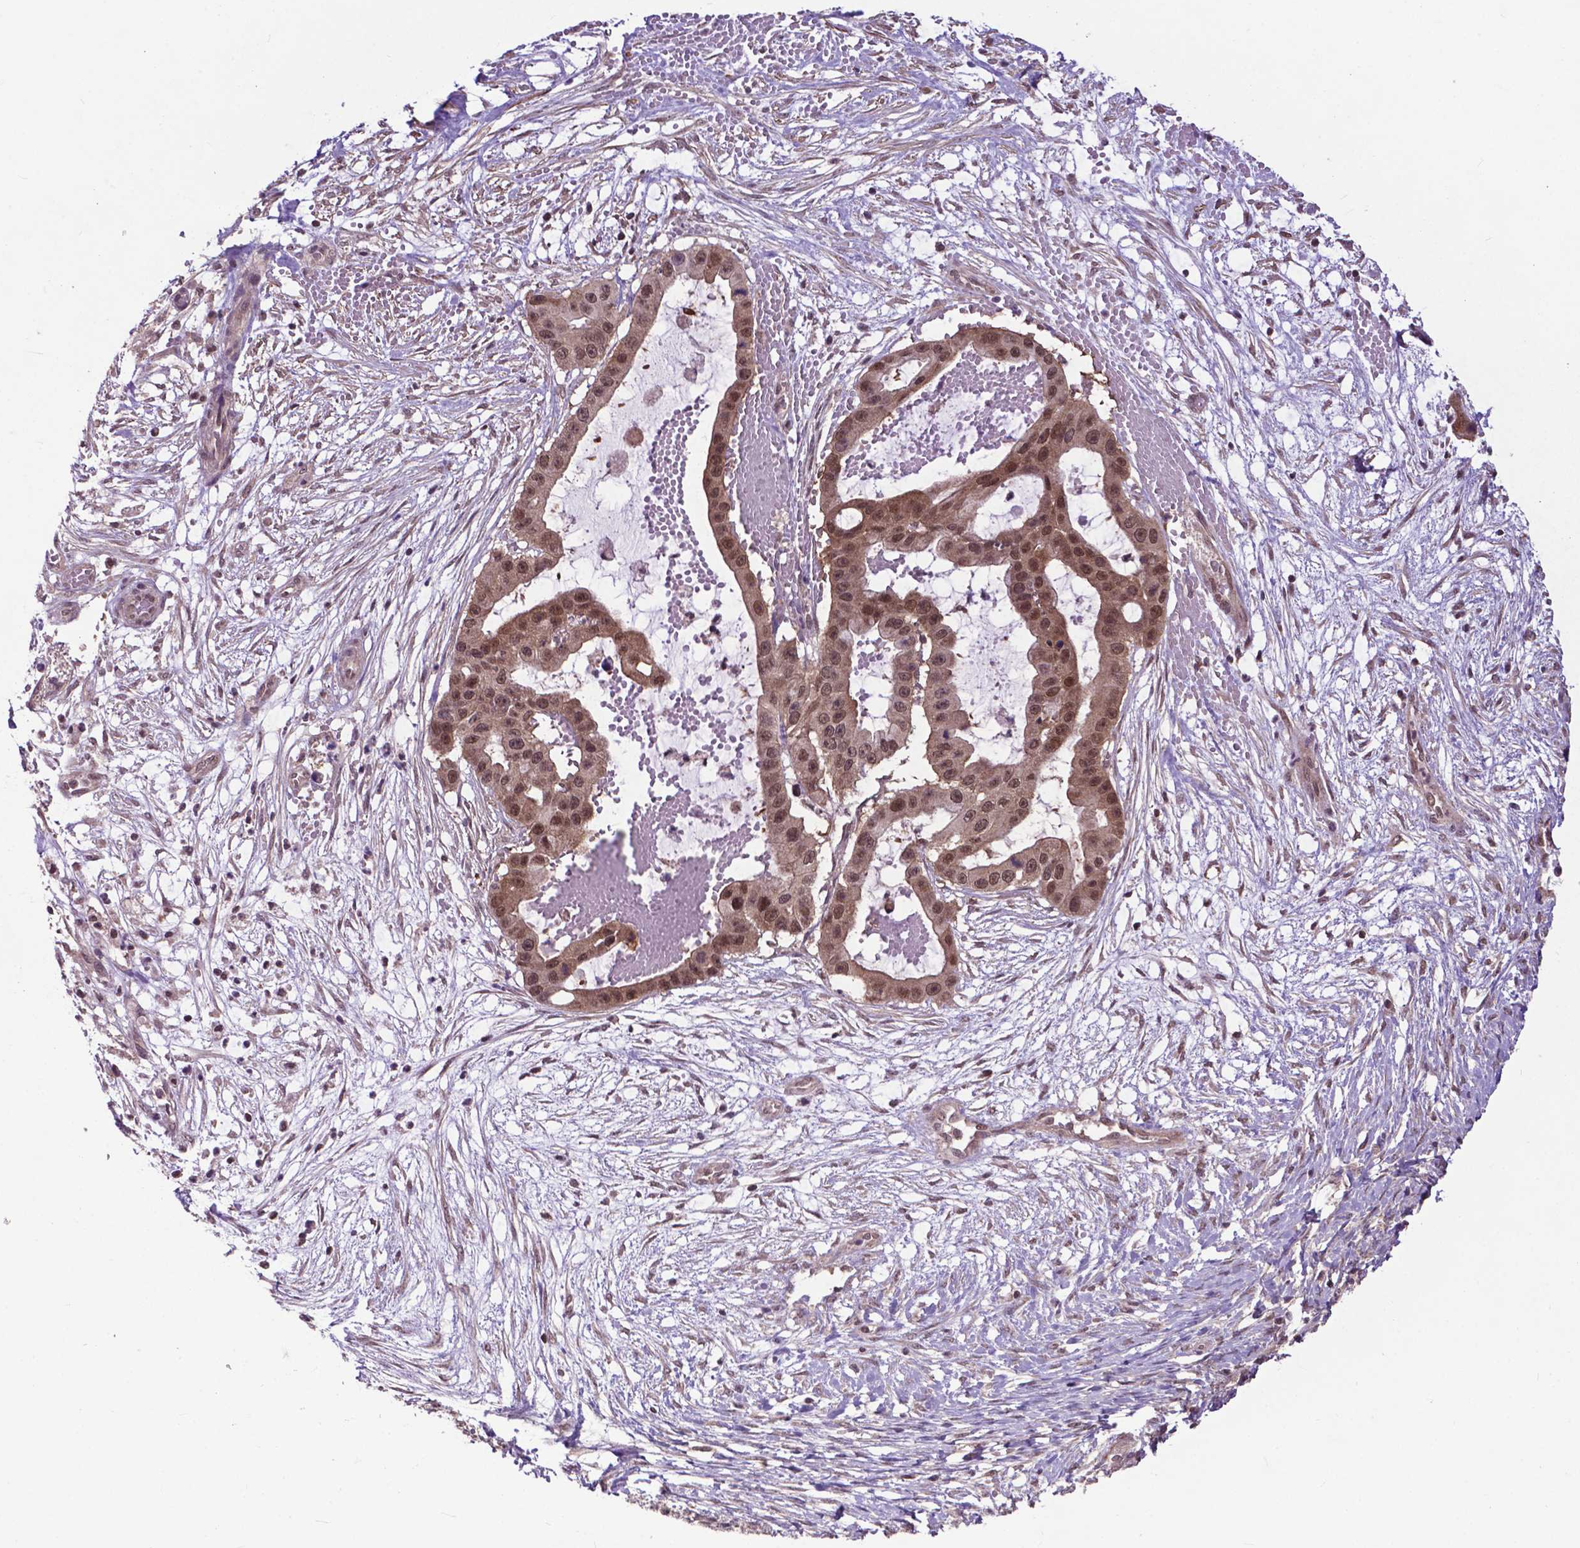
{"staining": {"intensity": "moderate", "quantity": ">75%", "location": "nuclear"}, "tissue": "ovarian cancer", "cell_type": "Tumor cells", "image_type": "cancer", "snomed": [{"axis": "morphology", "description": "Cystadenocarcinoma, serous, NOS"}, {"axis": "topography", "description": "Ovary"}], "caption": "A micrograph of serous cystadenocarcinoma (ovarian) stained for a protein reveals moderate nuclear brown staining in tumor cells. The staining is performed using DAB brown chromogen to label protein expression. The nuclei are counter-stained blue using hematoxylin.", "gene": "OTUB1", "patient": {"sex": "female", "age": 56}}